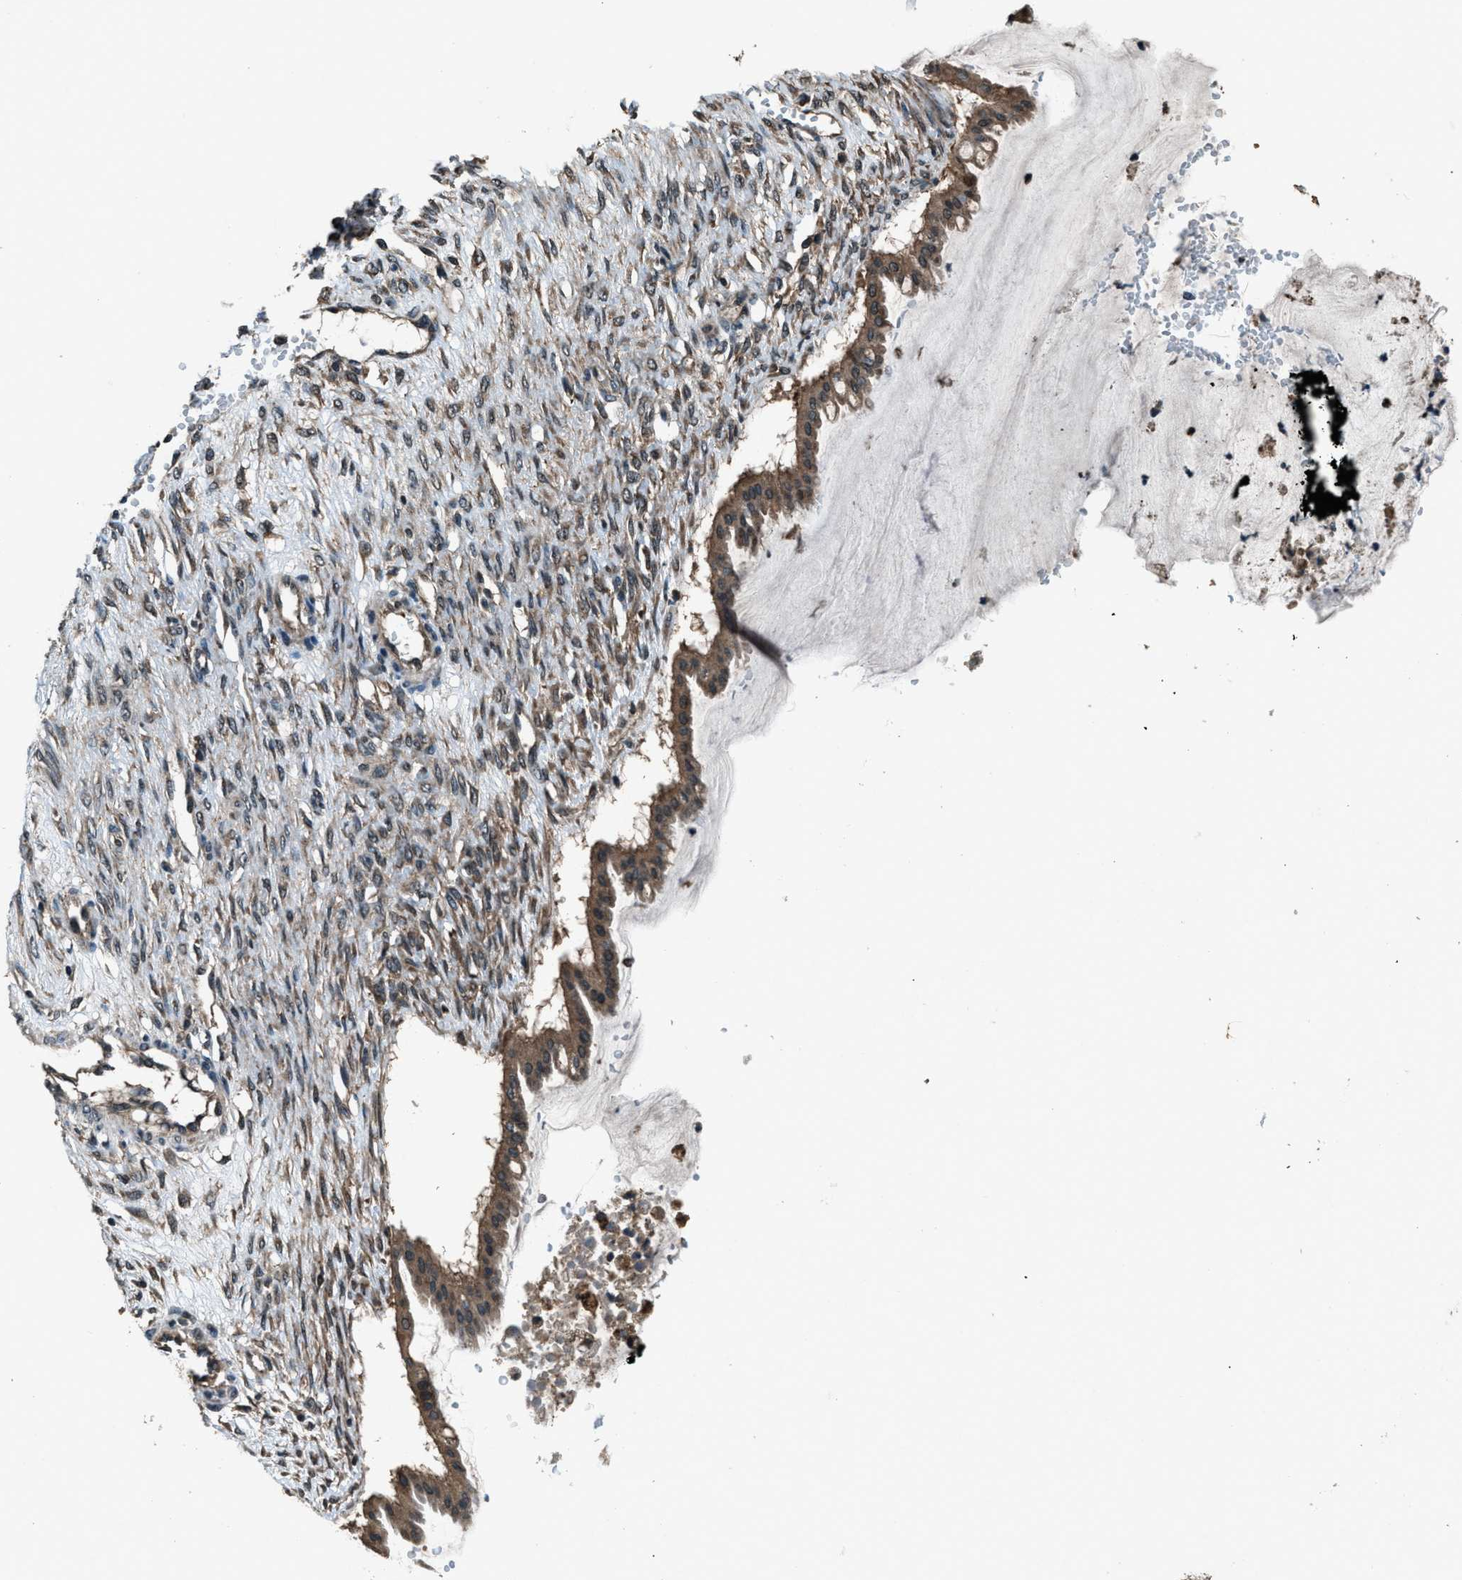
{"staining": {"intensity": "moderate", "quantity": ">75%", "location": "cytoplasmic/membranous"}, "tissue": "ovarian cancer", "cell_type": "Tumor cells", "image_type": "cancer", "snomed": [{"axis": "morphology", "description": "Cystadenocarcinoma, mucinous, NOS"}, {"axis": "topography", "description": "Ovary"}], "caption": "Immunohistochemistry image of neoplastic tissue: mucinous cystadenocarcinoma (ovarian) stained using IHC demonstrates medium levels of moderate protein expression localized specifically in the cytoplasmic/membranous of tumor cells, appearing as a cytoplasmic/membranous brown color.", "gene": "TRIM4", "patient": {"sex": "female", "age": 73}}